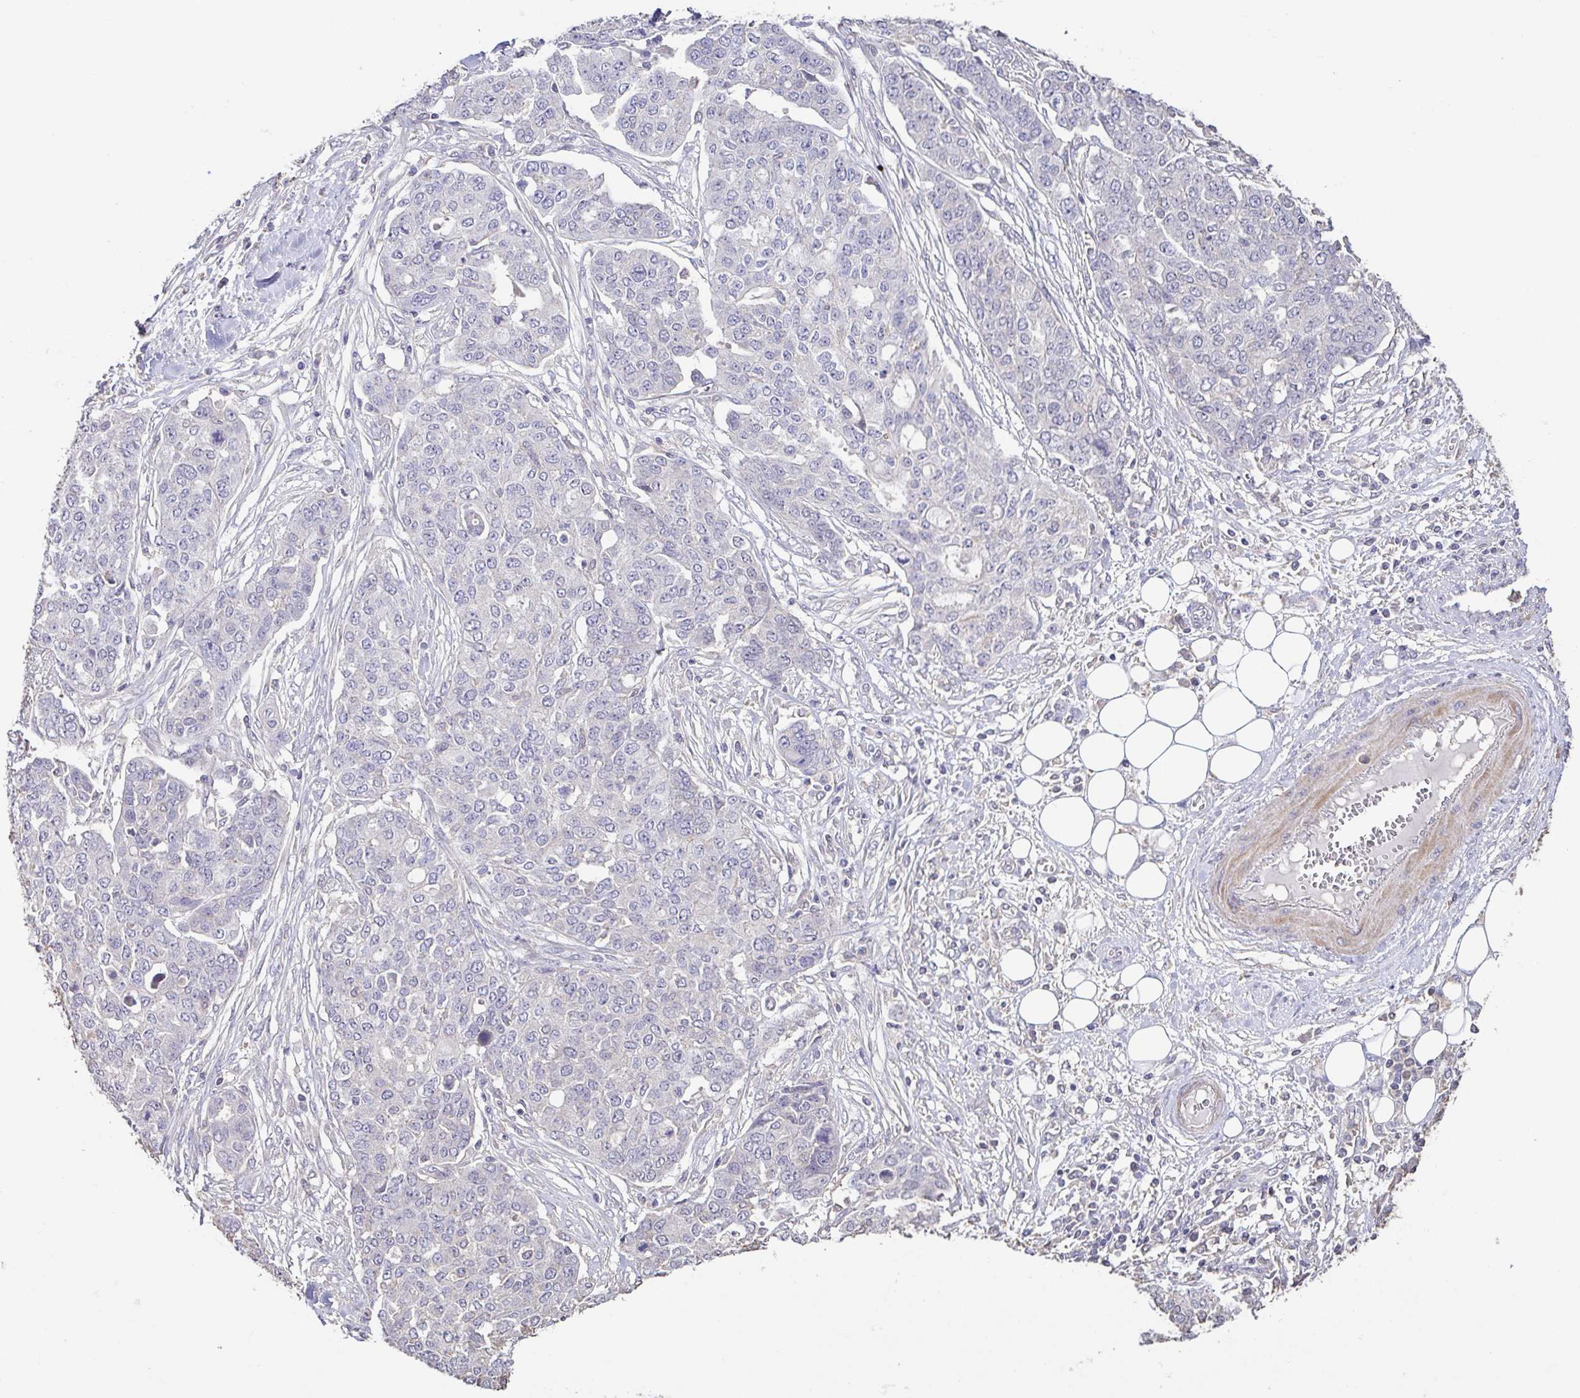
{"staining": {"intensity": "negative", "quantity": "none", "location": "none"}, "tissue": "ovarian cancer", "cell_type": "Tumor cells", "image_type": "cancer", "snomed": [{"axis": "morphology", "description": "Cystadenocarcinoma, serous, NOS"}, {"axis": "topography", "description": "Soft tissue"}, {"axis": "topography", "description": "Ovary"}], "caption": "There is no significant expression in tumor cells of serous cystadenocarcinoma (ovarian). Nuclei are stained in blue.", "gene": "ACTRT2", "patient": {"sex": "female", "age": 57}}